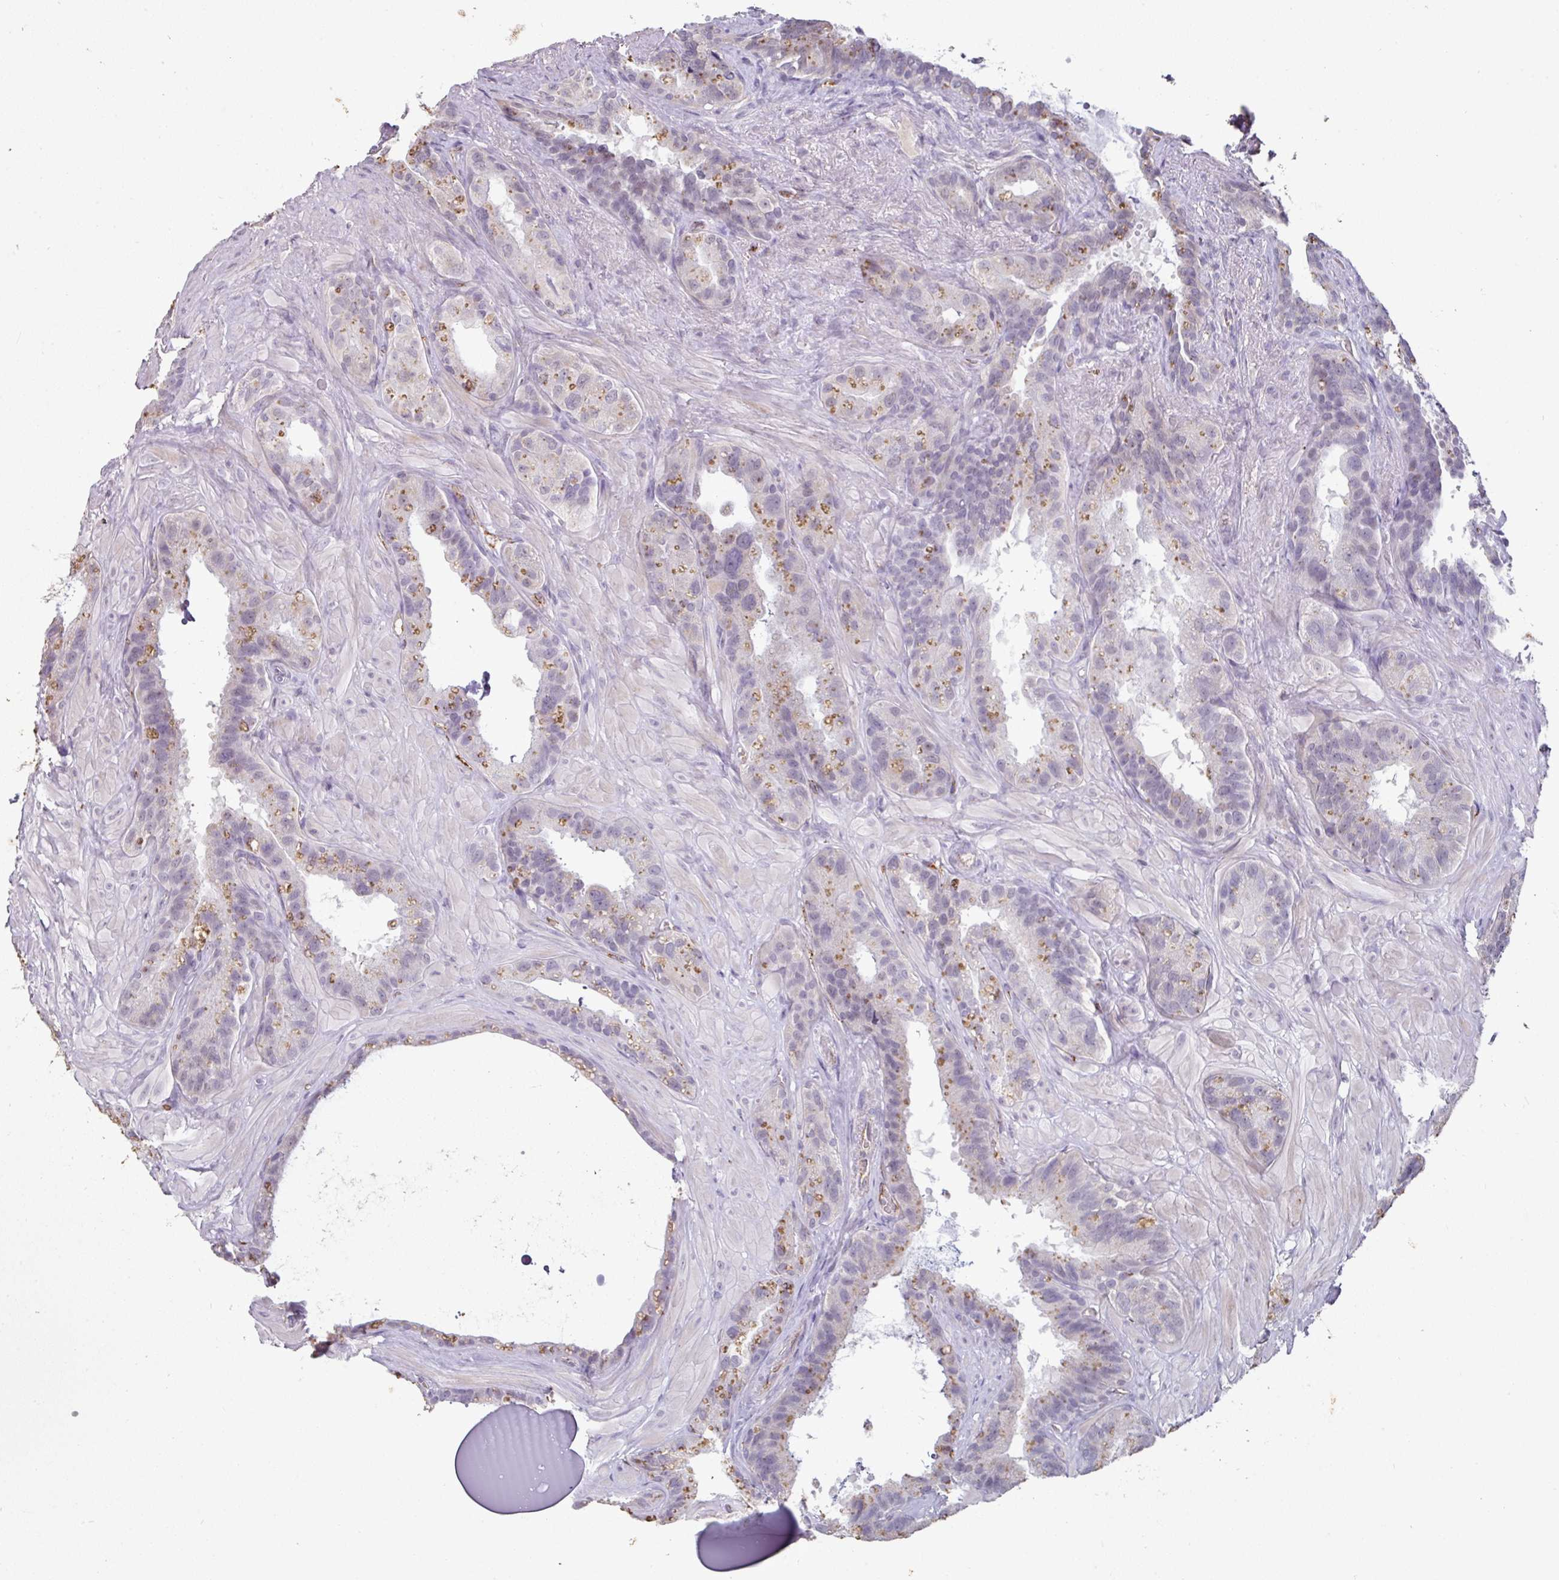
{"staining": {"intensity": "moderate", "quantity": "<25%", "location": "cytoplasmic/membranous"}, "tissue": "seminal vesicle", "cell_type": "Glandular cells", "image_type": "normal", "snomed": [{"axis": "morphology", "description": "Normal tissue, NOS"}, {"axis": "topography", "description": "Seminal veicle"}, {"axis": "topography", "description": "Peripheral nerve tissue"}], "caption": "Seminal vesicle stained with IHC displays moderate cytoplasmic/membranous positivity in approximately <25% of glandular cells. (DAB (3,3'-diaminobenzidine) IHC with brightfield microscopy, high magnification).", "gene": "SIDT2", "patient": {"sex": "male", "age": 76}}